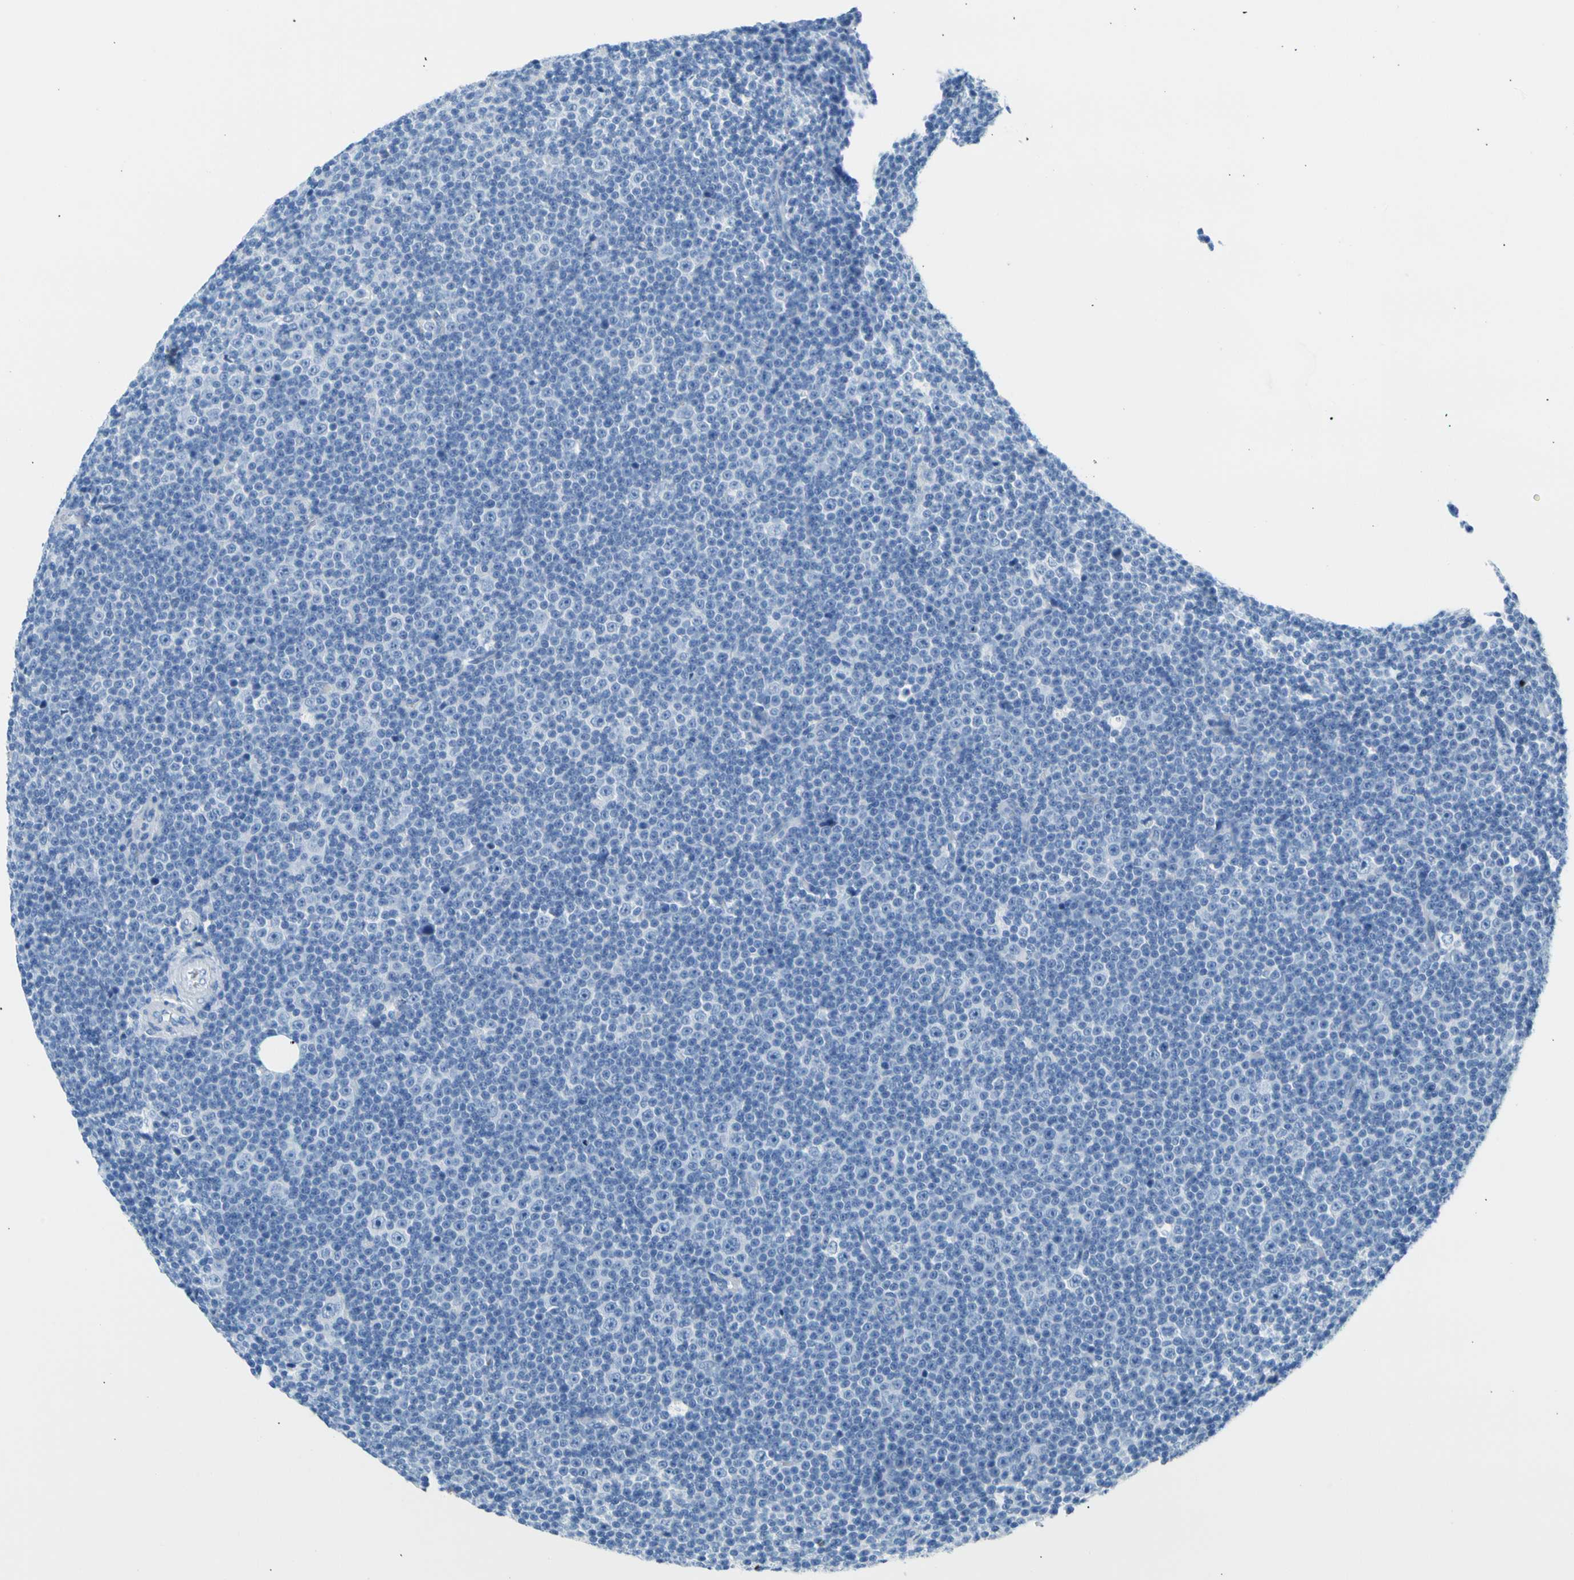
{"staining": {"intensity": "negative", "quantity": "none", "location": "none"}, "tissue": "lymphoma", "cell_type": "Tumor cells", "image_type": "cancer", "snomed": [{"axis": "morphology", "description": "Malignant lymphoma, non-Hodgkin's type, Low grade"}, {"axis": "topography", "description": "Lymph node"}], "caption": "This is an immunohistochemistry histopathology image of human lymphoma. There is no positivity in tumor cells.", "gene": "CEL", "patient": {"sex": "female", "age": 67}}